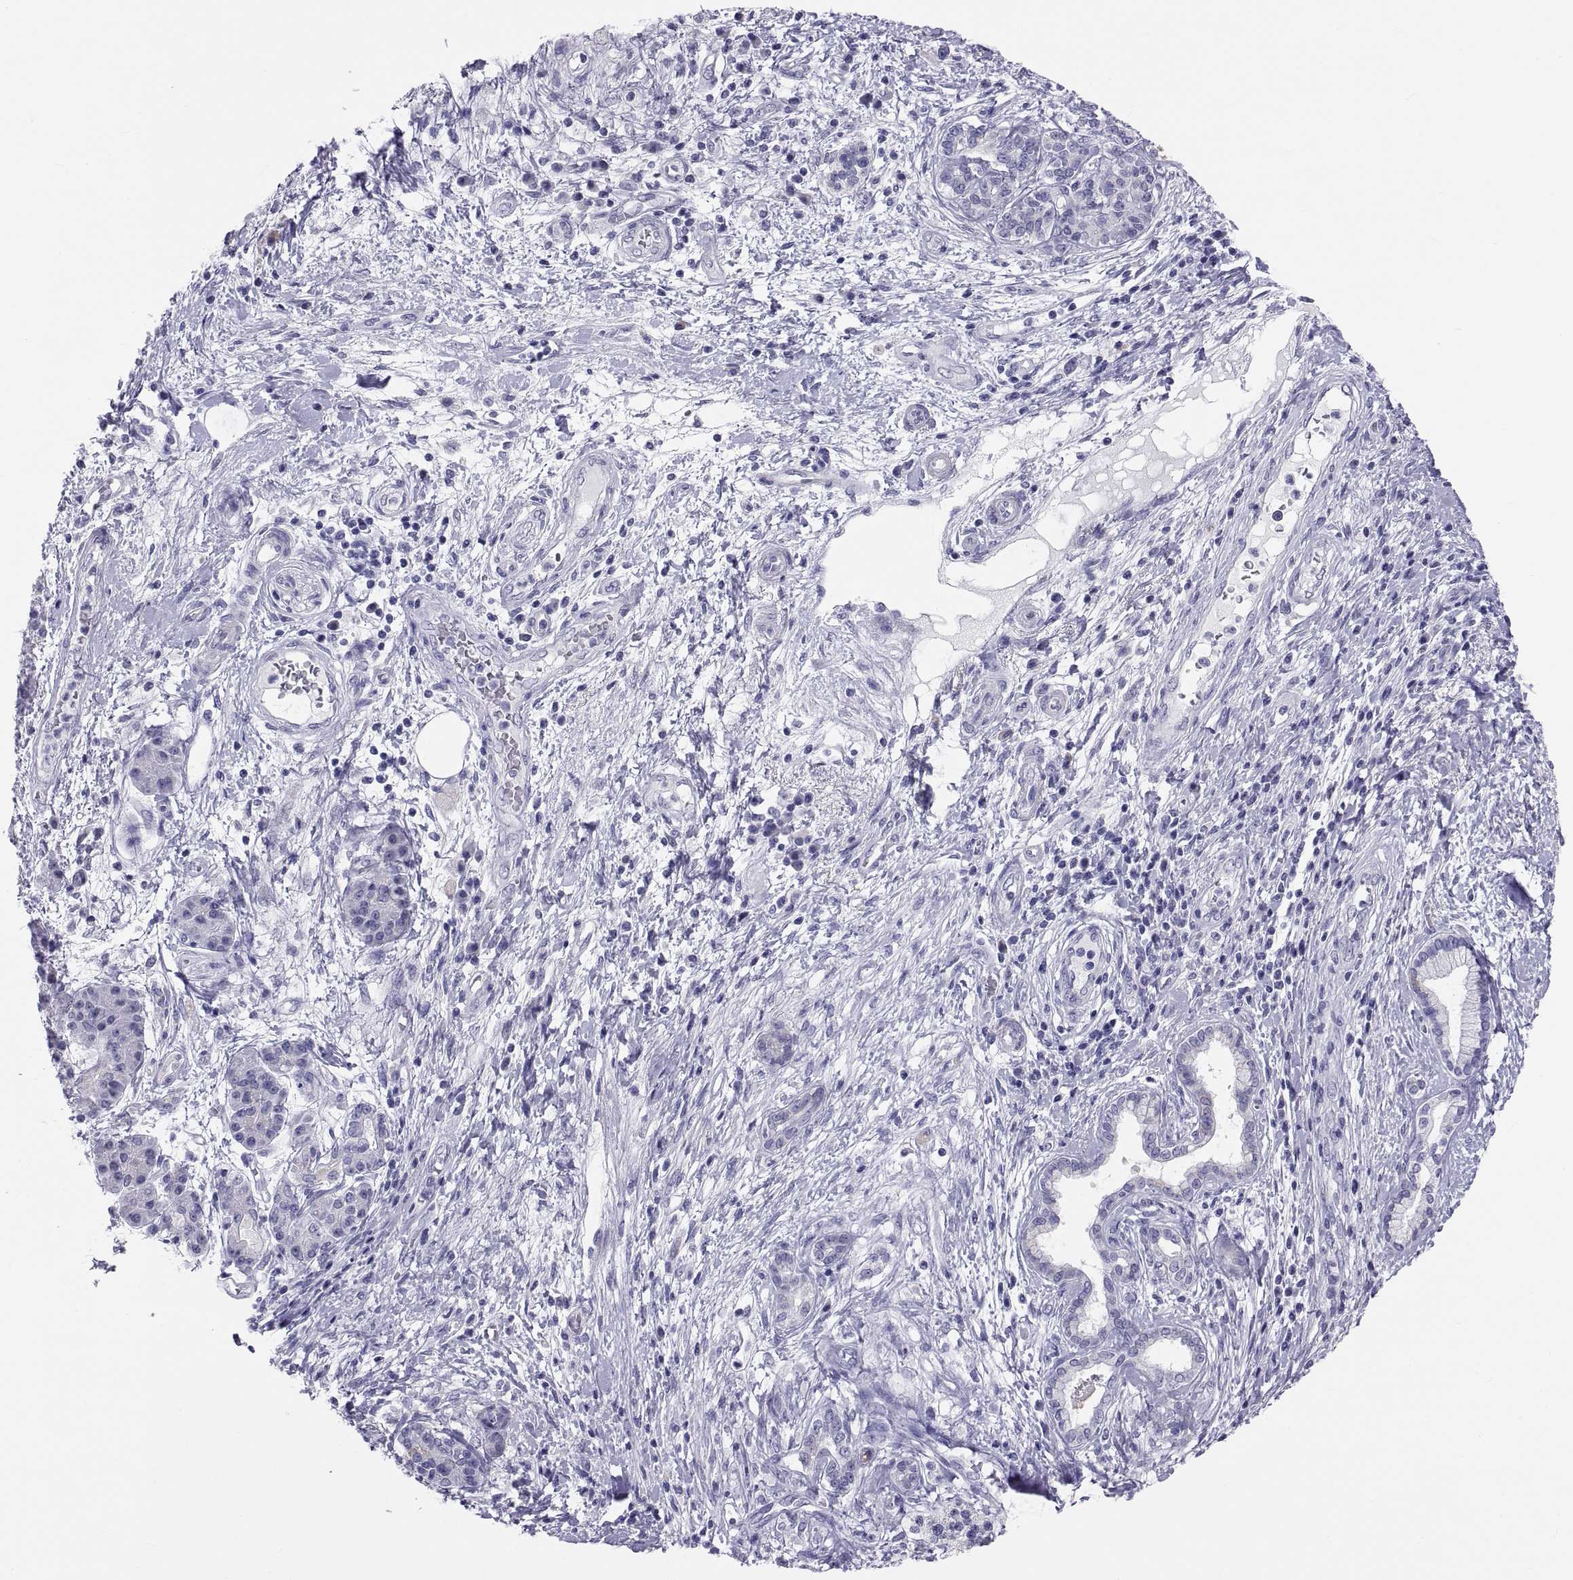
{"staining": {"intensity": "negative", "quantity": "none", "location": "none"}, "tissue": "pancreatic cancer", "cell_type": "Tumor cells", "image_type": "cancer", "snomed": [{"axis": "morphology", "description": "Adenocarcinoma, NOS"}, {"axis": "topography", "description": "Pancreas"}], "caption": "DAB immunohistochemical staining of human pancreatic cancer shows no significant staining in tumor cells.", "gene": "FAM170A", "patient": {"sex": "female", "age": 73}}